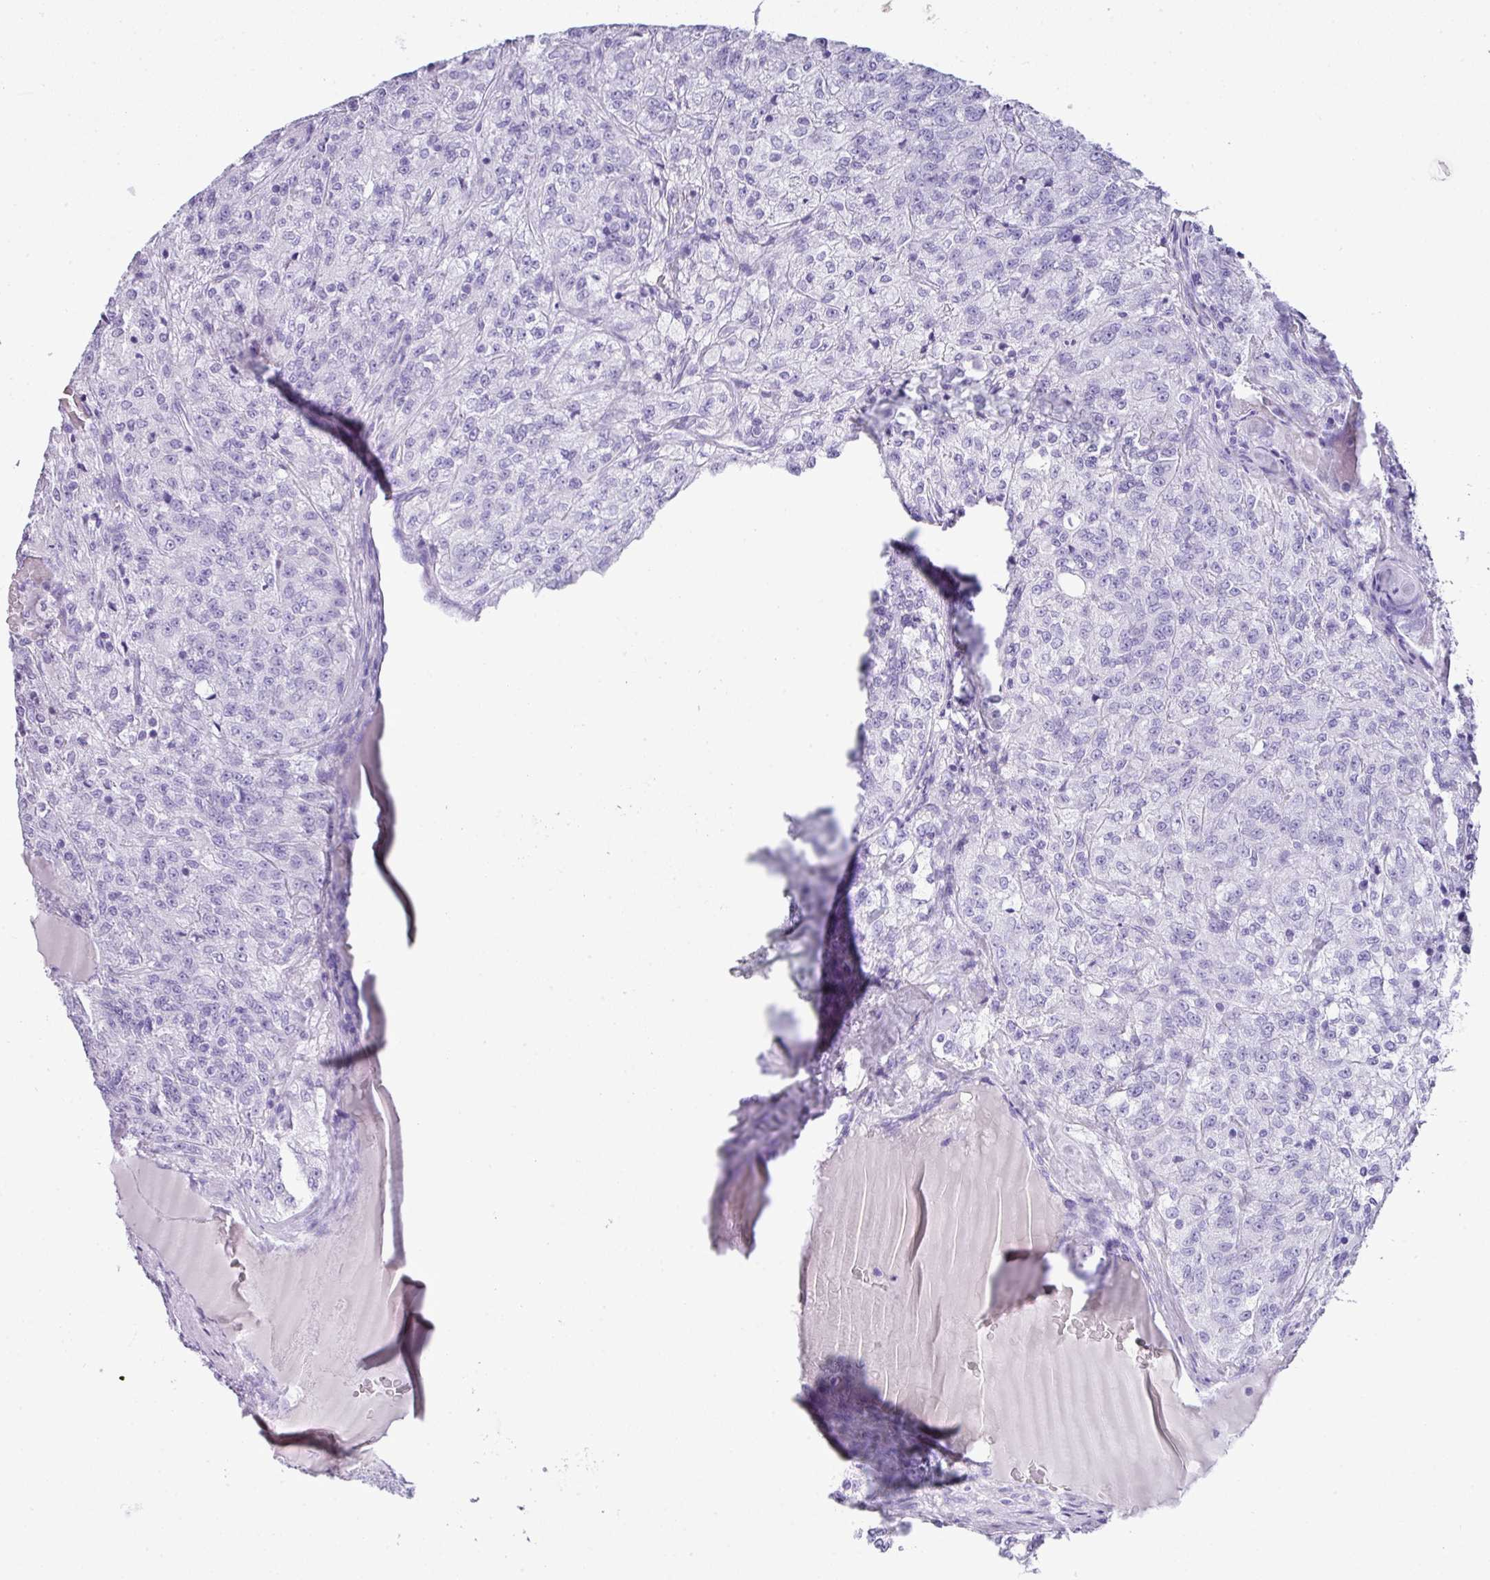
{"staining": {"intensity": "negative", "quantity": "none", "location": "none"}, "tissue": "renal cancer", "cell_type": "Tumor cells", "image_type": "cancer", "snomed": [{"axis": "morphology", "description": "Adenocarcinoma, NOS"}, {"axis": "topography", "description": "Kidney"}], "caption": "Histopathology image shows no significant protein expression in tumor cells of renal cancer (adenocarcinoma).", "gene": "TNP1", "patient": {"sex": "female", "age": 63}}